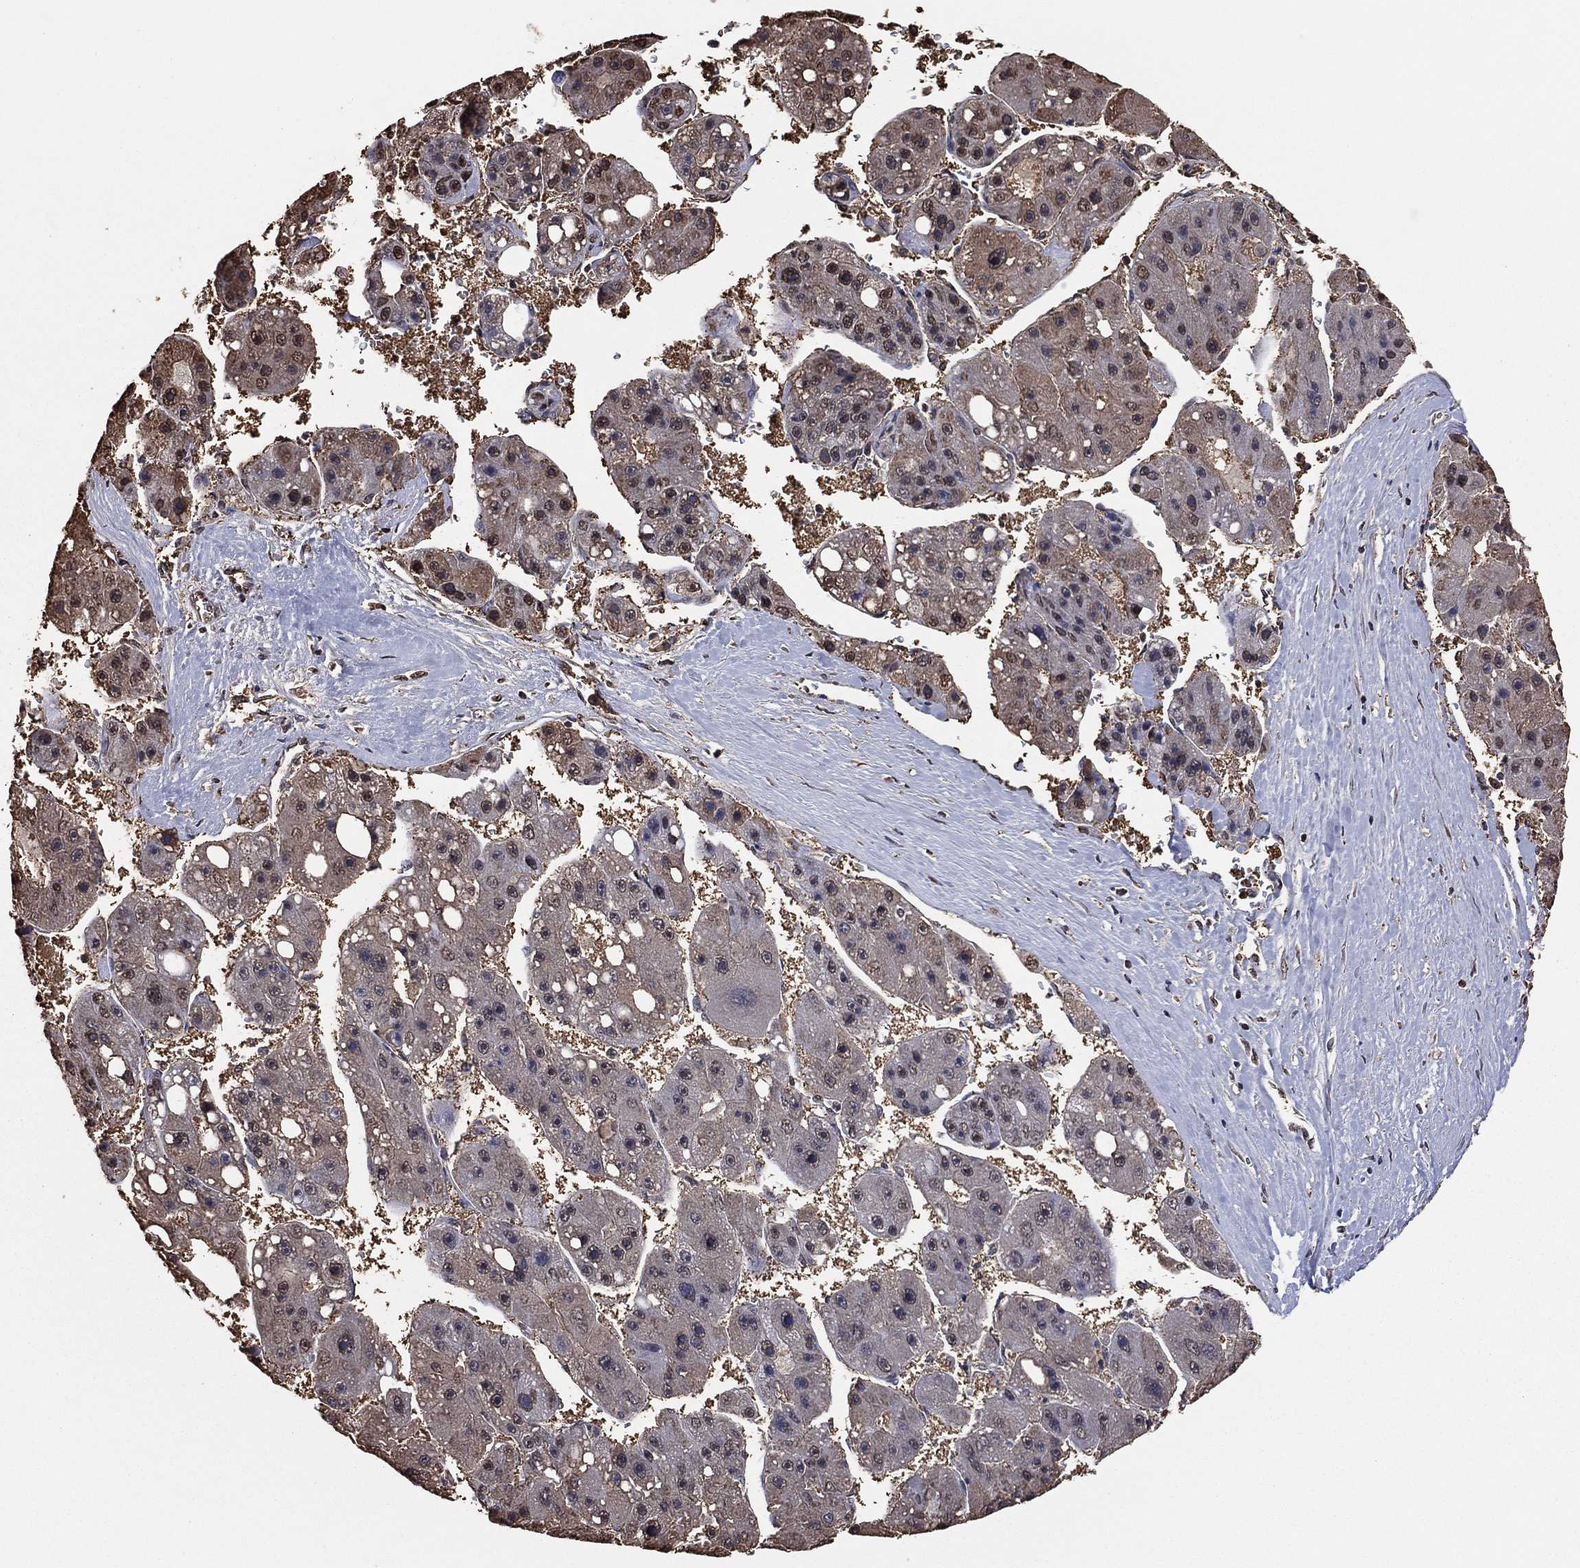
{"staining": {"intensity": "weak", "quantity": "<25%", "location": "cytoplasmic/membranous"}, "tissue": "liver cancer", "cell_type": "Tumor cells", "image_type": "cancer", "snomed": [{"axis": "morphology", "description": "Carcinoma, Hepatocellular, NOS"}, {"axis": "topography", "description": "Liver"}], "caption": "Immunohistochemical staining of human liver hepatocellular carcinoma shows no significant staining in tumor cells.", "gene": "GAPDH", "patient": {"sex": "female", "age": 61}}